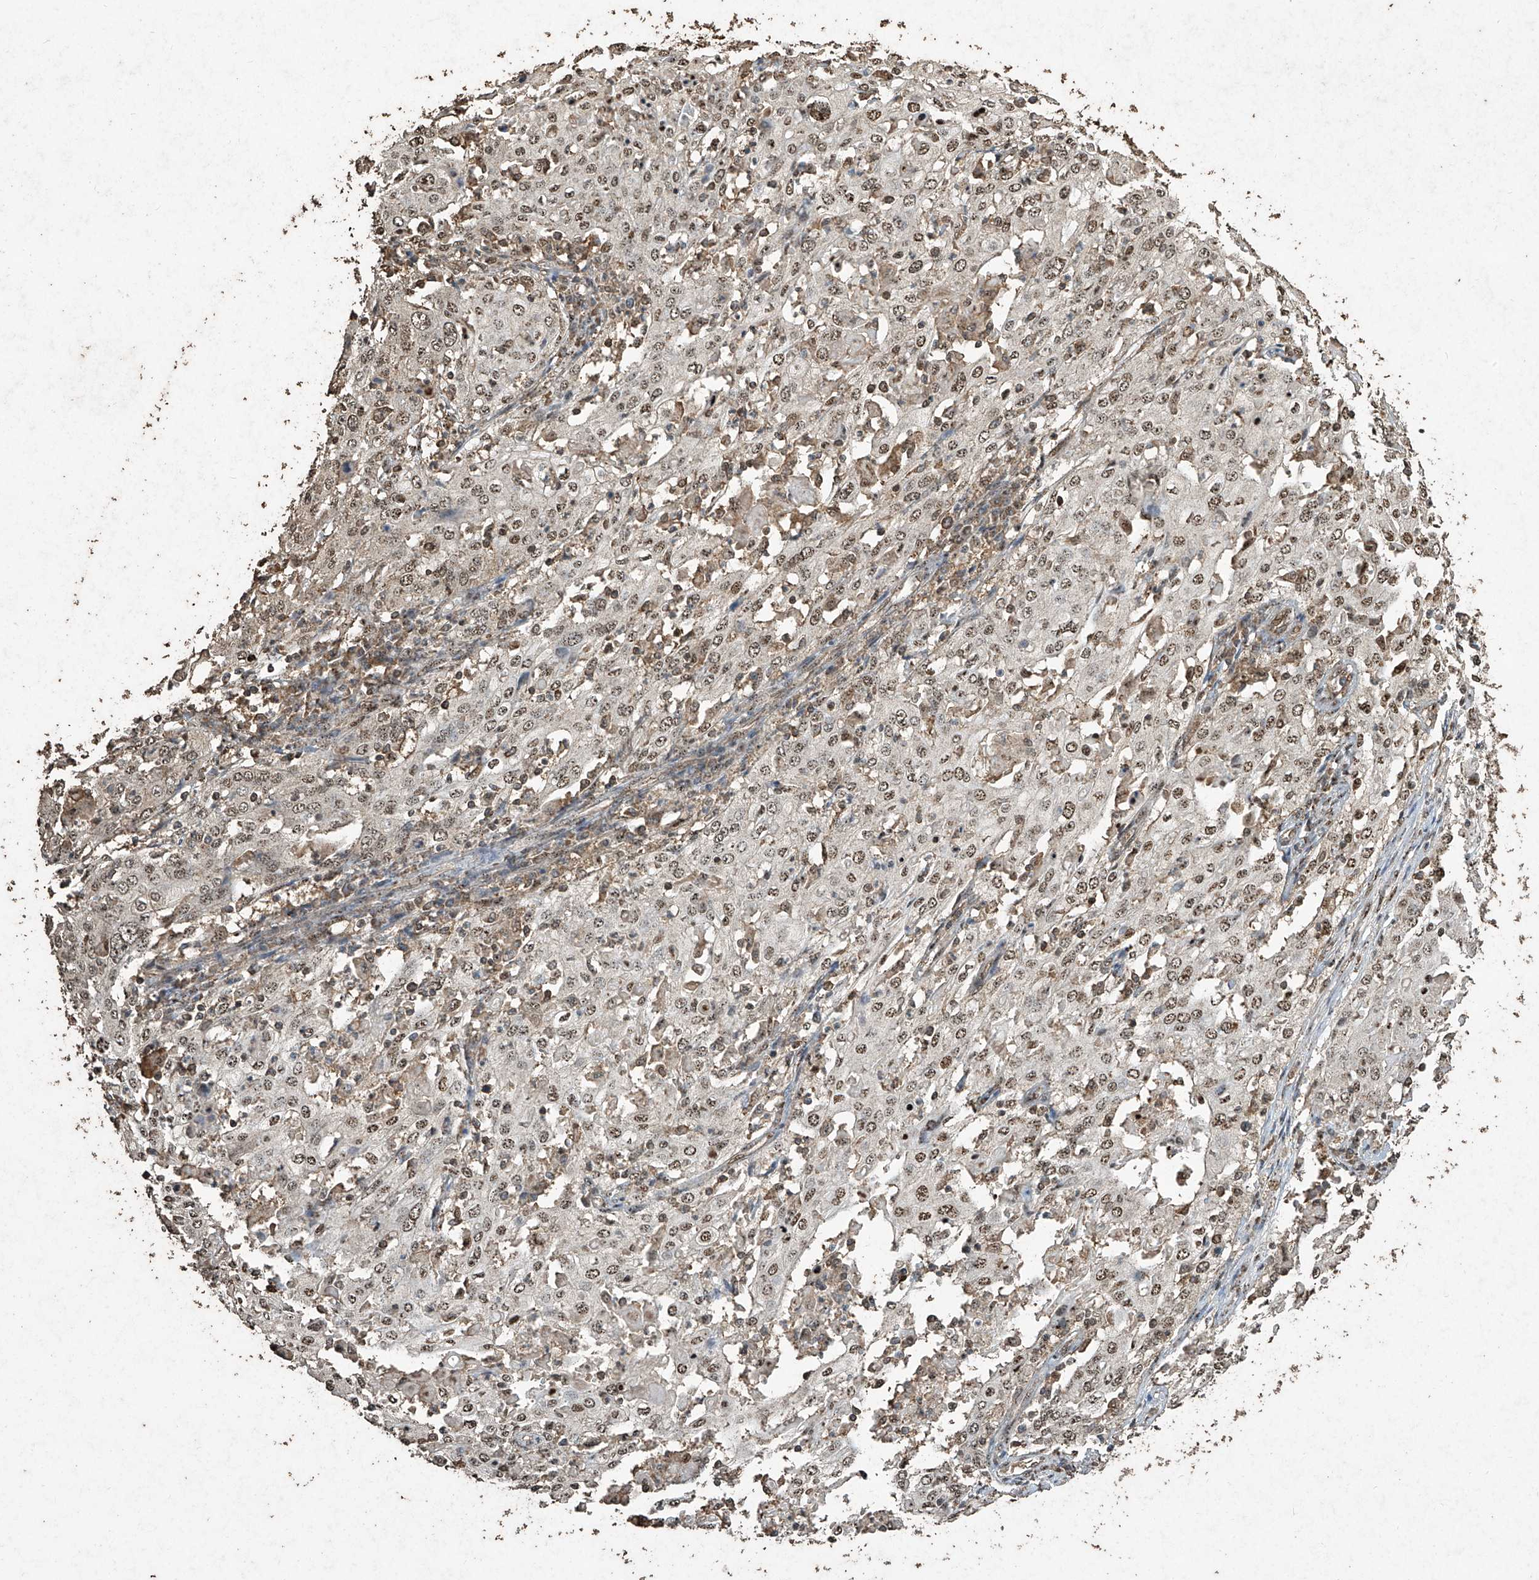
{"staining": {"intensity": "moderate", "quantity": ">75%", "location": "nuclear"}, "tissue": "cervical cancer", "cell_type": "Tumor cells", "image_type": "cancer", "snomed": [{"axis": "morphology", "description": "Squamous cell carcinoma, NOS"}, {"axis": "topography", "description": "Cervix"}], "caption": "Immunohistochemistry (IHC) (DAB) staining of human cervical squamous cell carcinoma displays moderate nuclear protein positivity in about >75% of tumor cells. (Brightfield microscopy of DAB IHC at high magnification).", "gene": "ERBB3", "patient": {"sex": "female", "age": 39}}